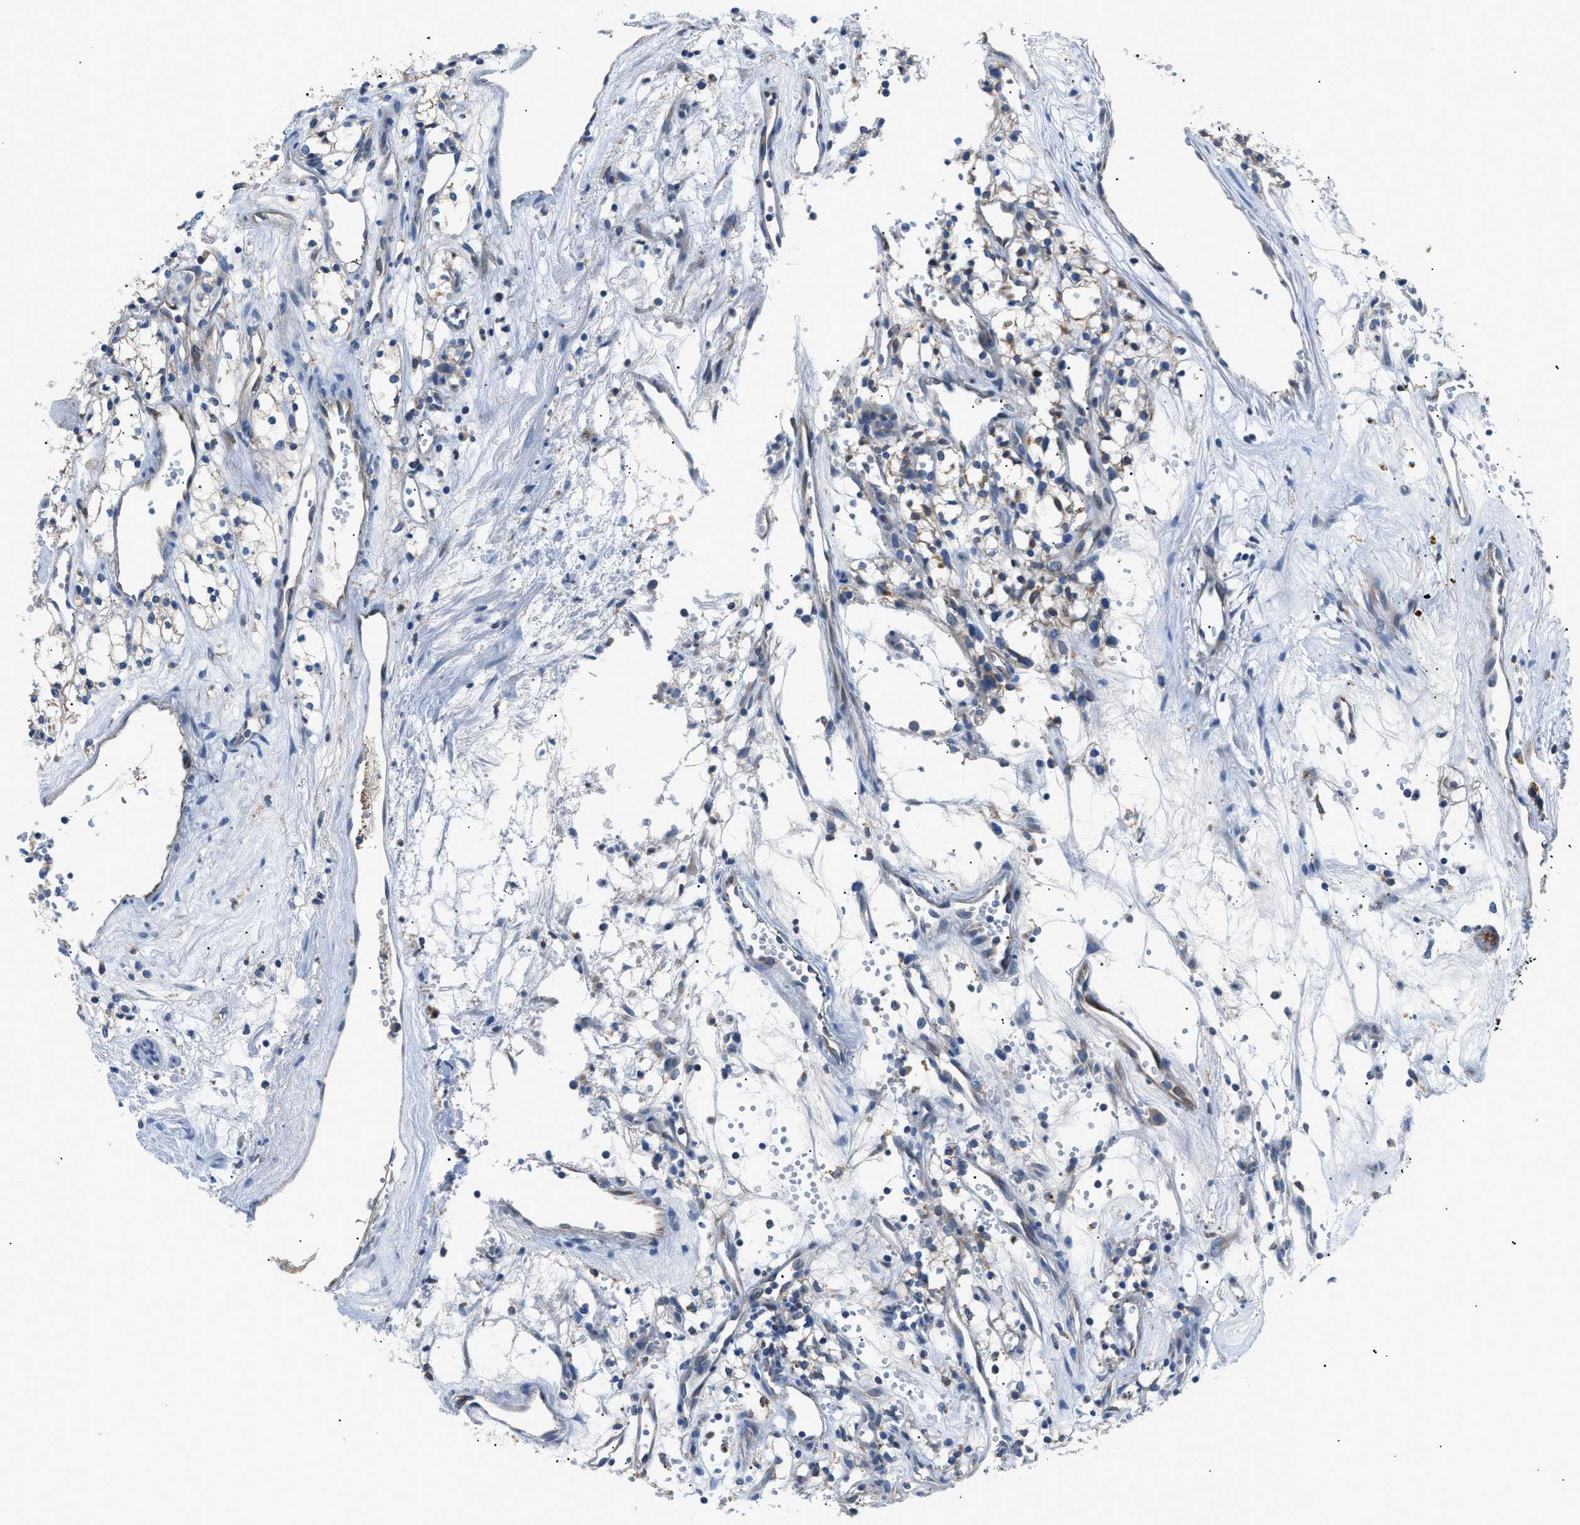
{"staining": {"intensity": "negative", "quantity": "none", "location": "none"}, "tissue": "renal cancer", "cell_type": "Tumor cells", "image_type": "cancer", "snomed": [{"axis": "morphology", "description": "Adenocarcinoma, NOS"}, {"axis": "topography", "description": "Kidney"}], "caption": "Image shows no significant protein positivity in tumor cells of renal cancer (adenocarcinoma).", "gene": "ZDHHC24", "patient": {"sex": "male", "age": 59}}